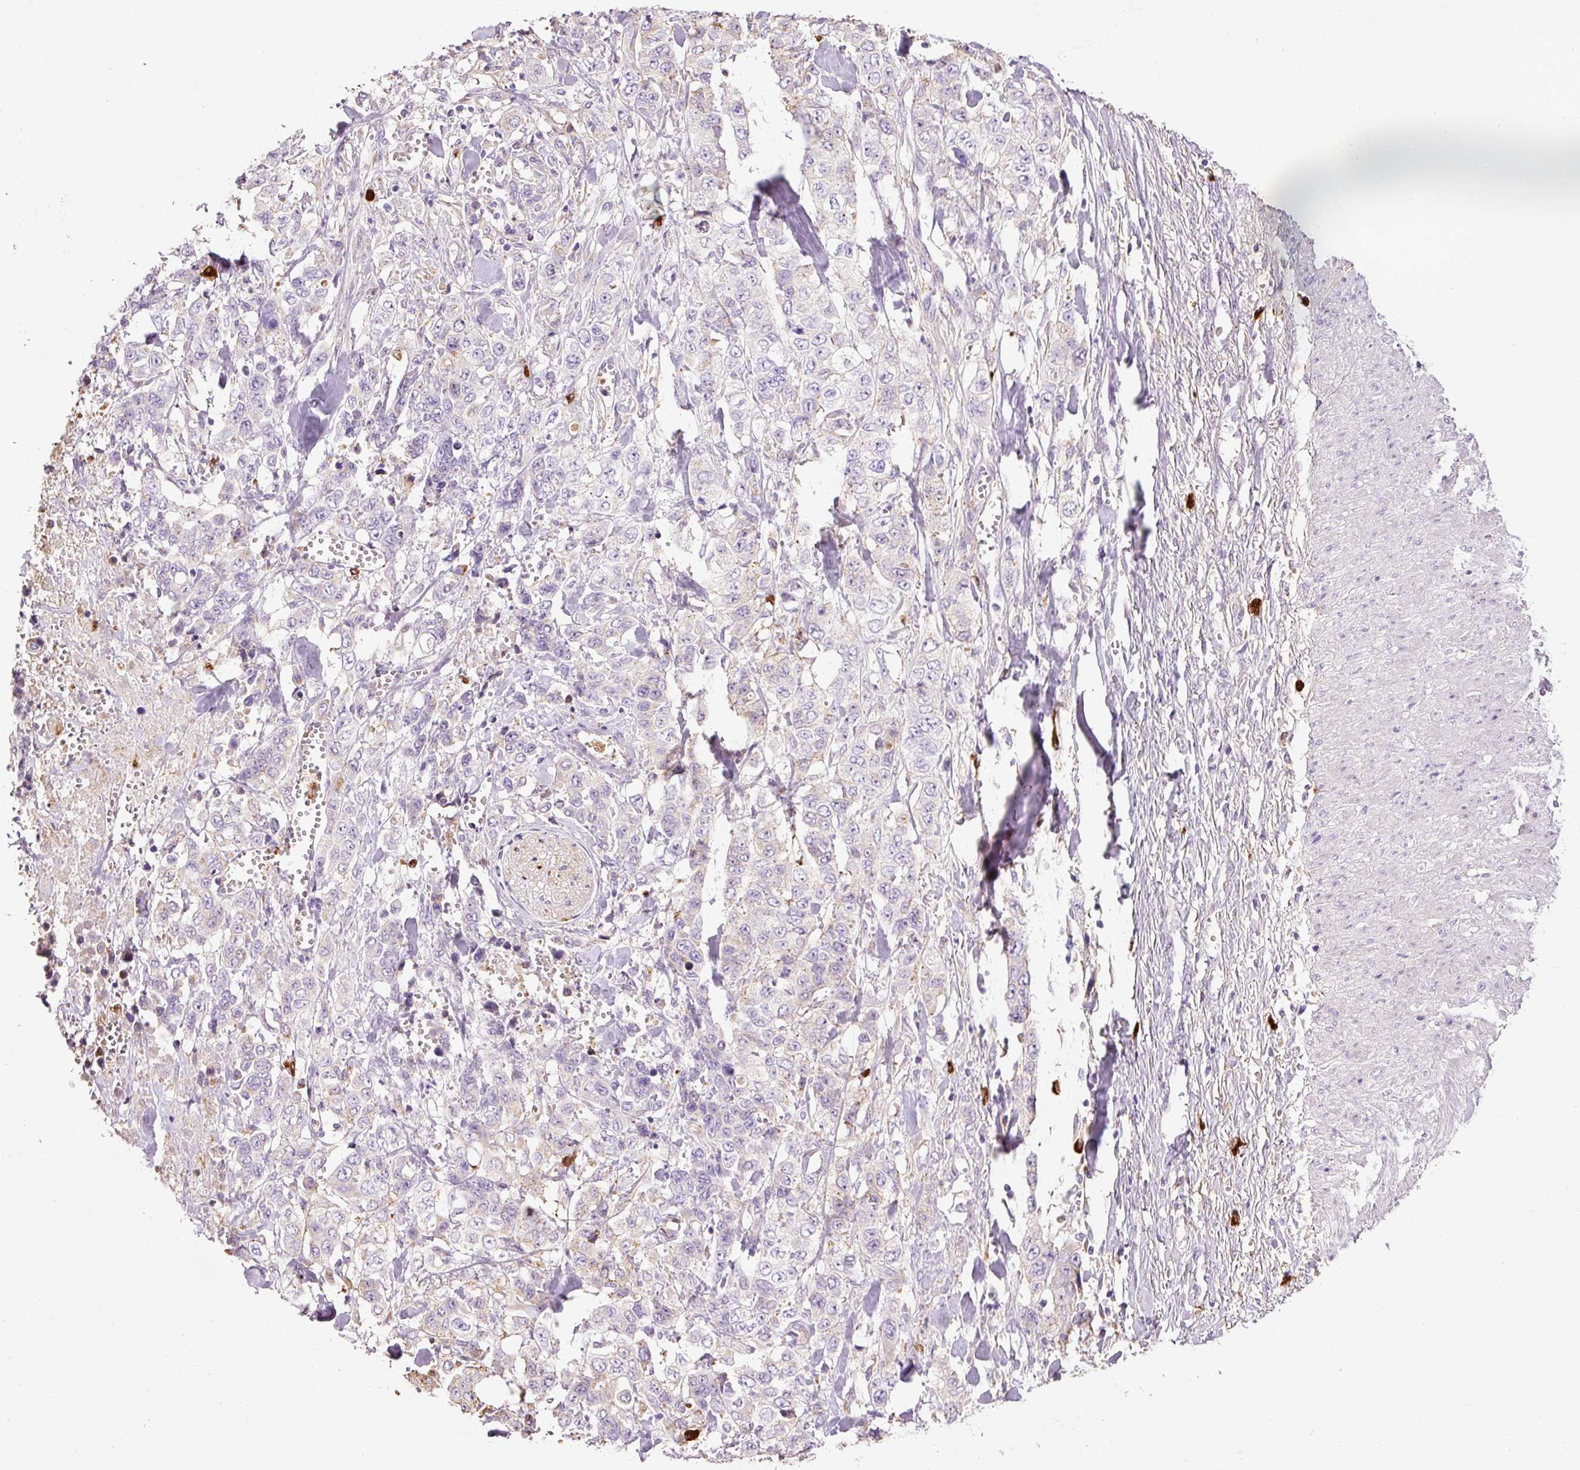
{"staining": {"intensity": "negative", "quantity": "none", "location": "none"}, "tissue": "stomach cancer", "cell_type": "Tumor cells", "image_type": "cancer", "snomed": [{"axis": "morphology", "description": "Adenocarcinoma, NOS"}, {"axis": "topography", "description": "Stomach, upper"}], "caption": "A histopathology image of stomach cancer stained for a protein reveals no brown staining in tumor cells. (Stains: DAB (3,3'-diaminobenzidine) immunohistochemistry with hematoxylin counter stain, Microscopy: brightfield microscopy at high magnification).", "gene": "TMC8", "patient": {"sex": "male", "age": 62}}